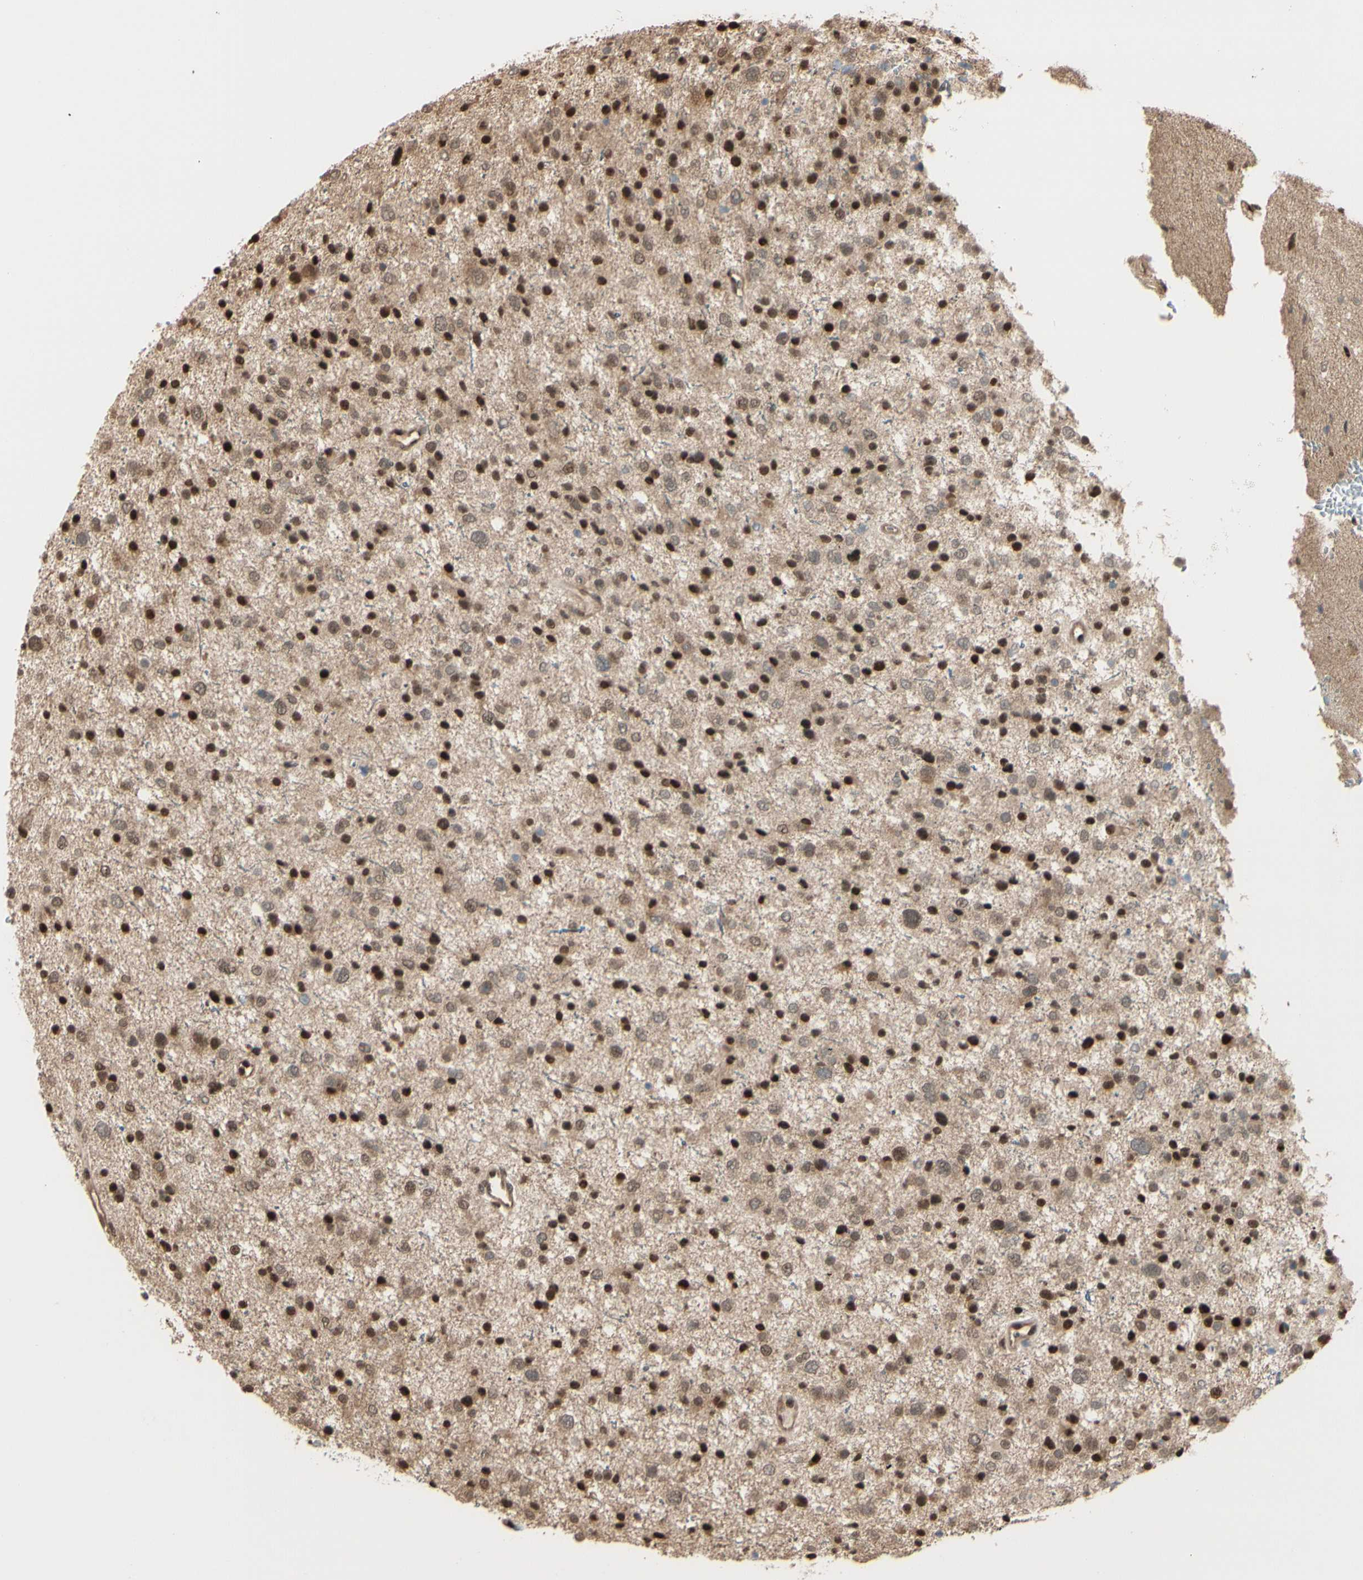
{"staining": {"intensity": "strong", "quantity": ">75%", "location": "cytoplasmic/membranous,nuclear"}, "tissue": "glioma", "cell_type": "Tumor cells", "image_type": "cancer", "snomed": [{"axis": "morphology", "description": "Glioma, malignant, Low grade"}, {"axis": "topography", "description": "Brain"}], "caption": "A high-resolution micrograph shows immunohistochemistry staining of low-grade glioma (malignant), which reveals strong cytoplasmic/membranous and nuclear expression in approximately >75% of tumor cells. (DAB (3,3'-diaminobenzidine) IHC, brown staining for protein, blue staining for nuclei).", "gene": "HSF1", "patient": {"sex": "female", "age": 37}}